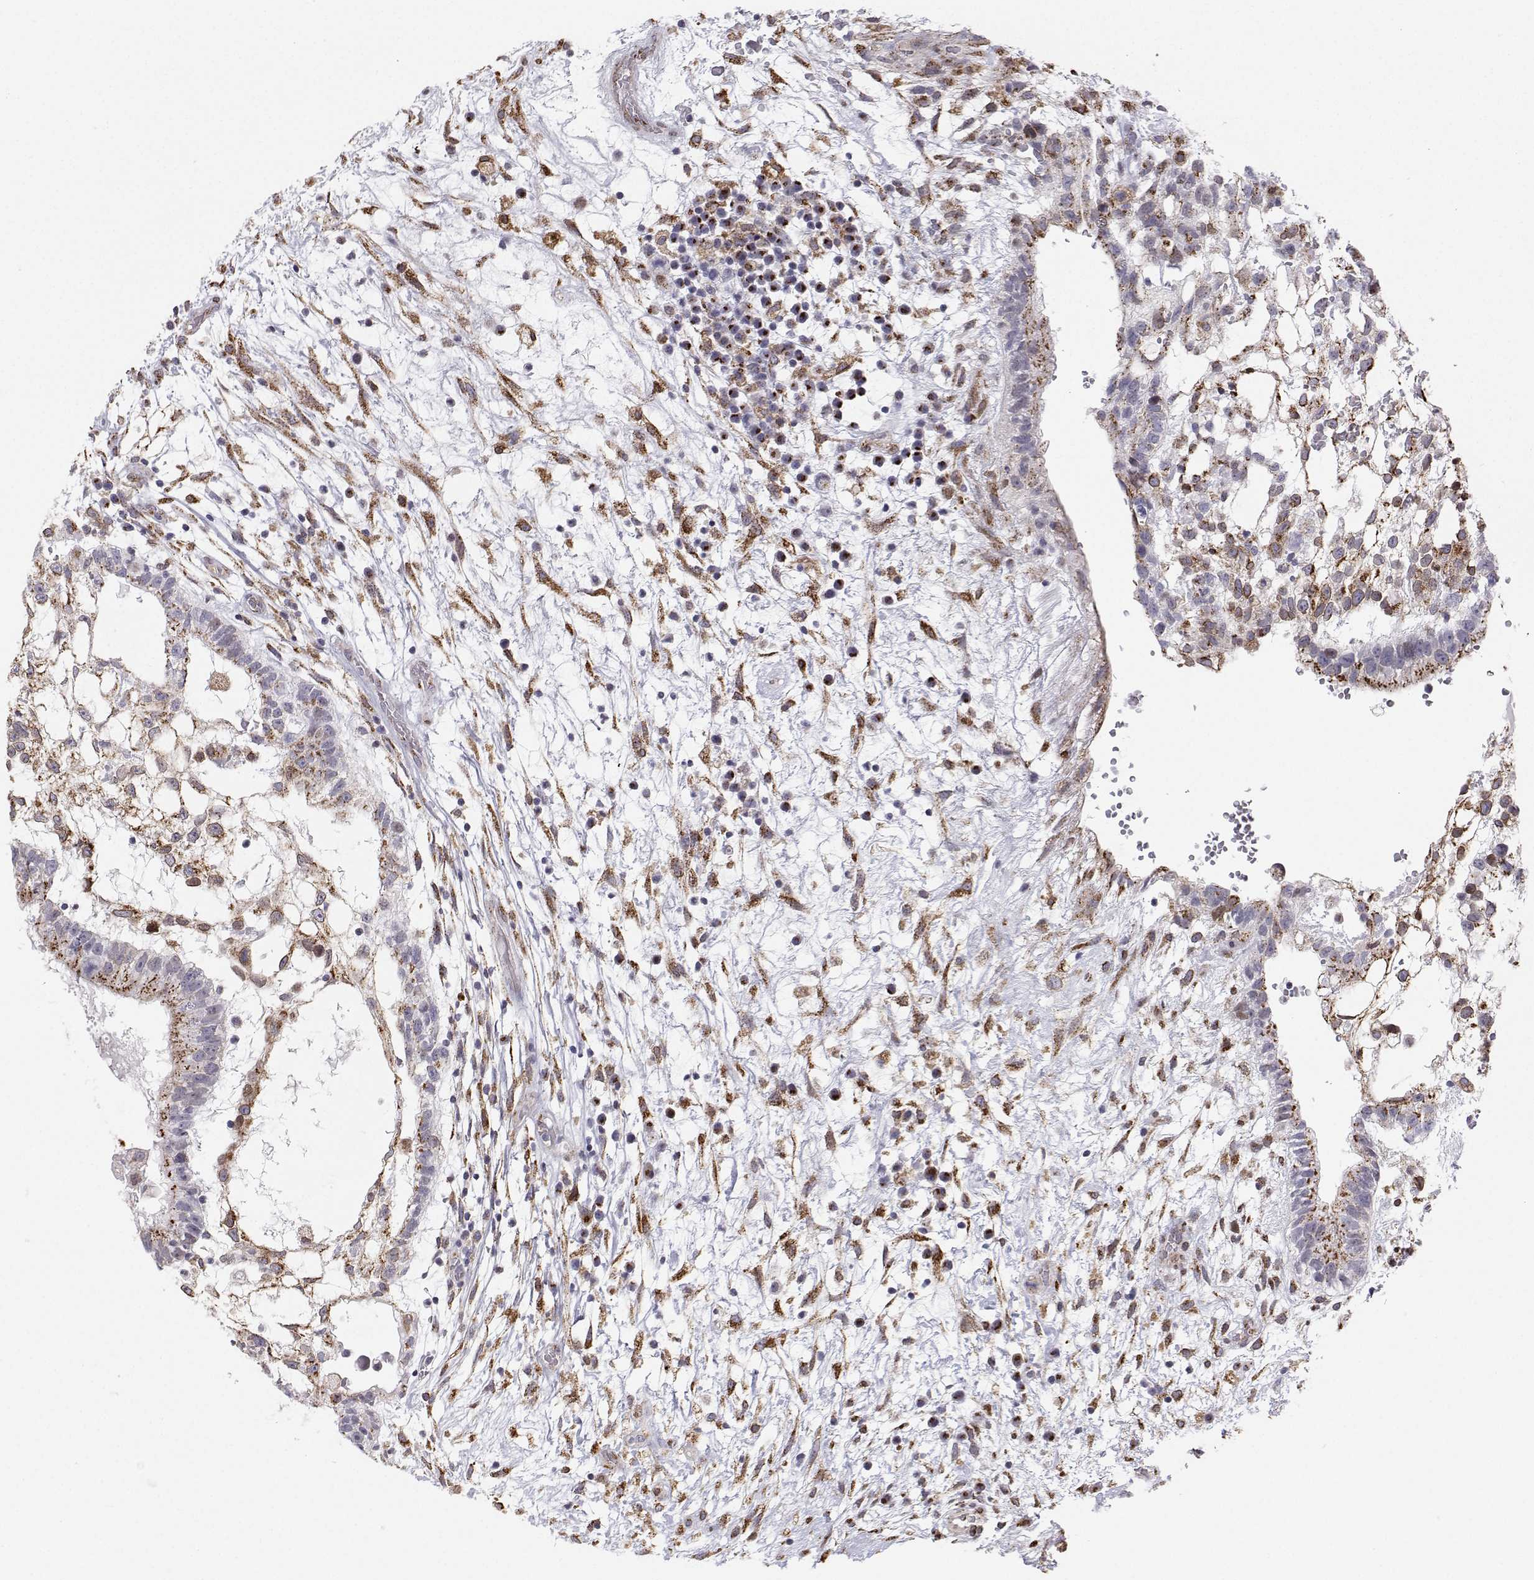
{"staining": {"intensity": "moderate", "quantity": ">75%", "location": "cytoplasmic/membranous"}, "tissue": "testis cancer", "cell_type": "Tumor cells", "image_type": "cancer", "snomed": [{"axis": "morphology", "description": "Normal tissue, NOS"}, {"axis": "morphology", "description": "Carcinoma, Embryonal, NOS"}, {"axis": "topography", "description": "Testis"}], "caption": "Moderate cytoplasmic/membranous staining is present in about >75% of tumor cells in testis embryonal carcinoma.", "gene": "STARD13", "patient": {"sex": "male", "age": 32}}